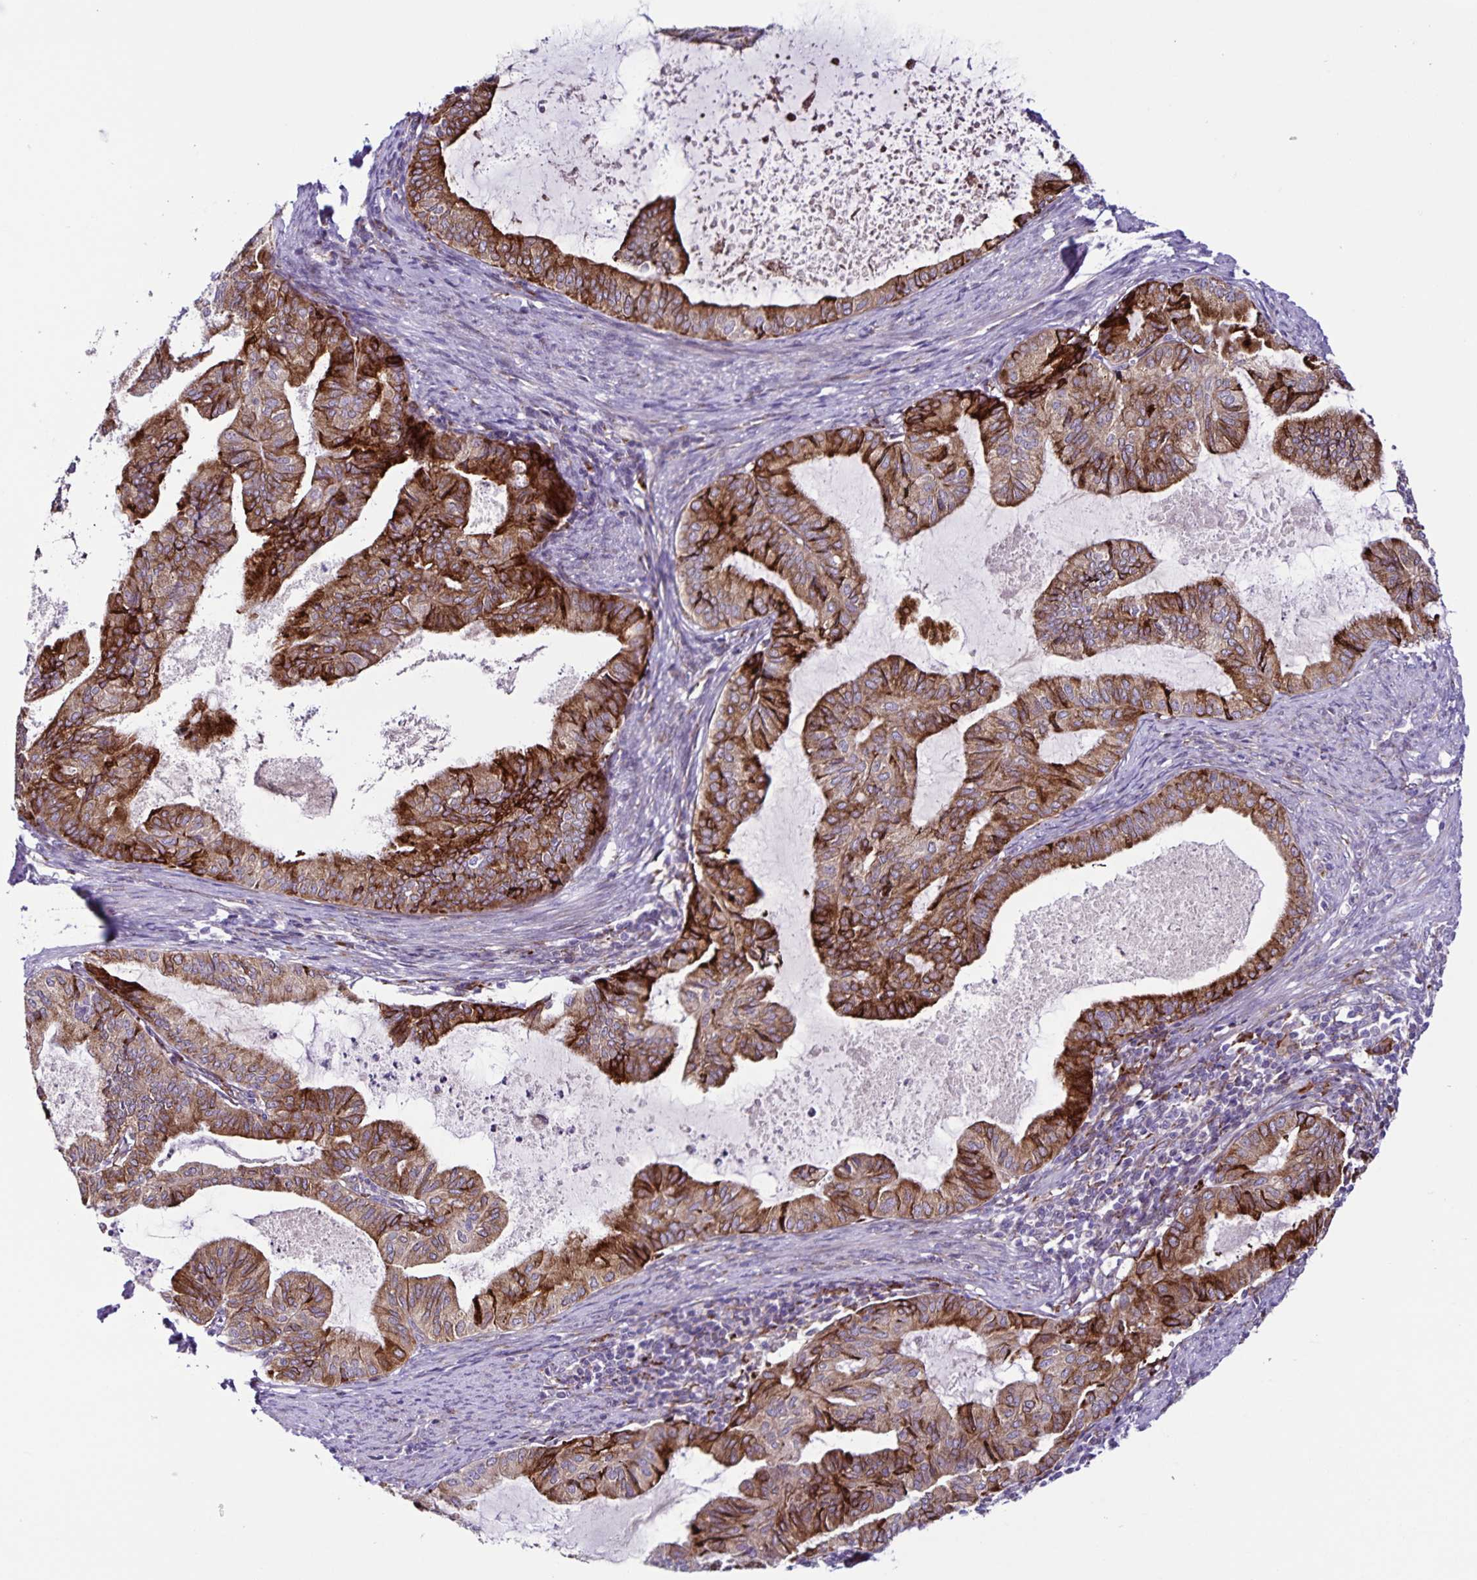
{"staining": {"intensity": "strong", "quantity": "25%-75%", "location": "cytoplasmic/membranous"}, "tissue": "endometrial cancer", "cell_type": "Tumor cells", "image_type": "cancer", "snomed": [{"axis": "morphology", "description": "Adenocarcinoma, NOS"}, {"axis": "topography", "description": "Endometrium"}], "caption": "IHC (DAB (3,3'-diaminobenzidine)) staining of human endometrial cancer exhibits strong cytoplasmic/membranous protein positivity in approximately 25%-75% of tumor cells.", "gene": "OSBPL5", "patient": {"sex": "female", "age": 86}}